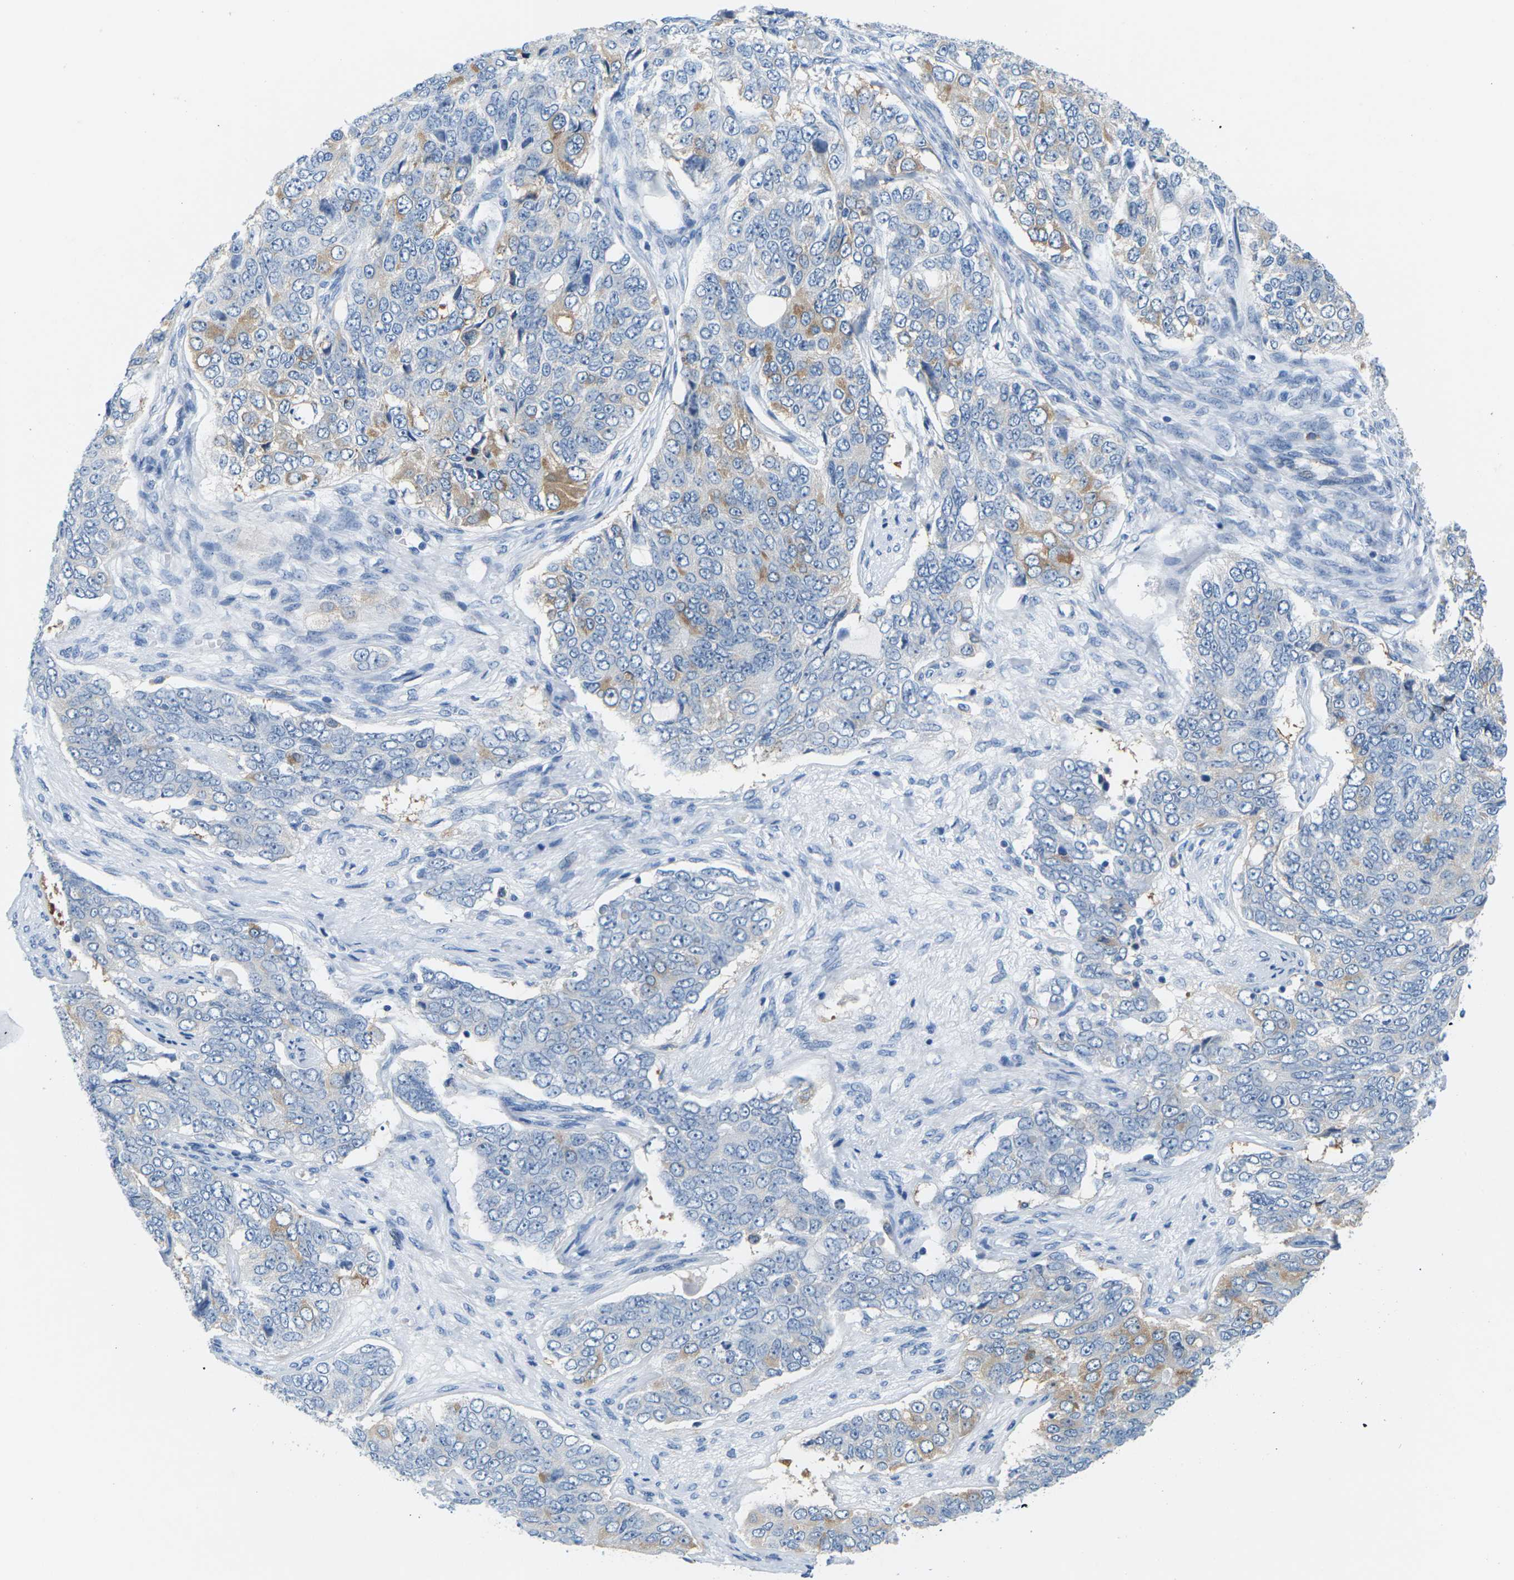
{"staining": {"intensity": "moderate", "quantity": "<25%", "location": "cytoplasmic/membranous"}, "tissue": "ovarian cancer", "cell_type": "Tumor cells", "image_type": "cancer", "snomed": [{"axis": "morphology", "description": "Carcinoma, endometroid"}, {"axis": "topography", "description": "Ovary"}], "caption": "This is a photomicrograph of immunohistochemistry (IHC) staining of ovarian cancer, which shows moderate positivity in the cytoplasmic/membranous of tumor cells.", "gene": "SYNGR2", "patient": {"sex": "female", "age": 51}}